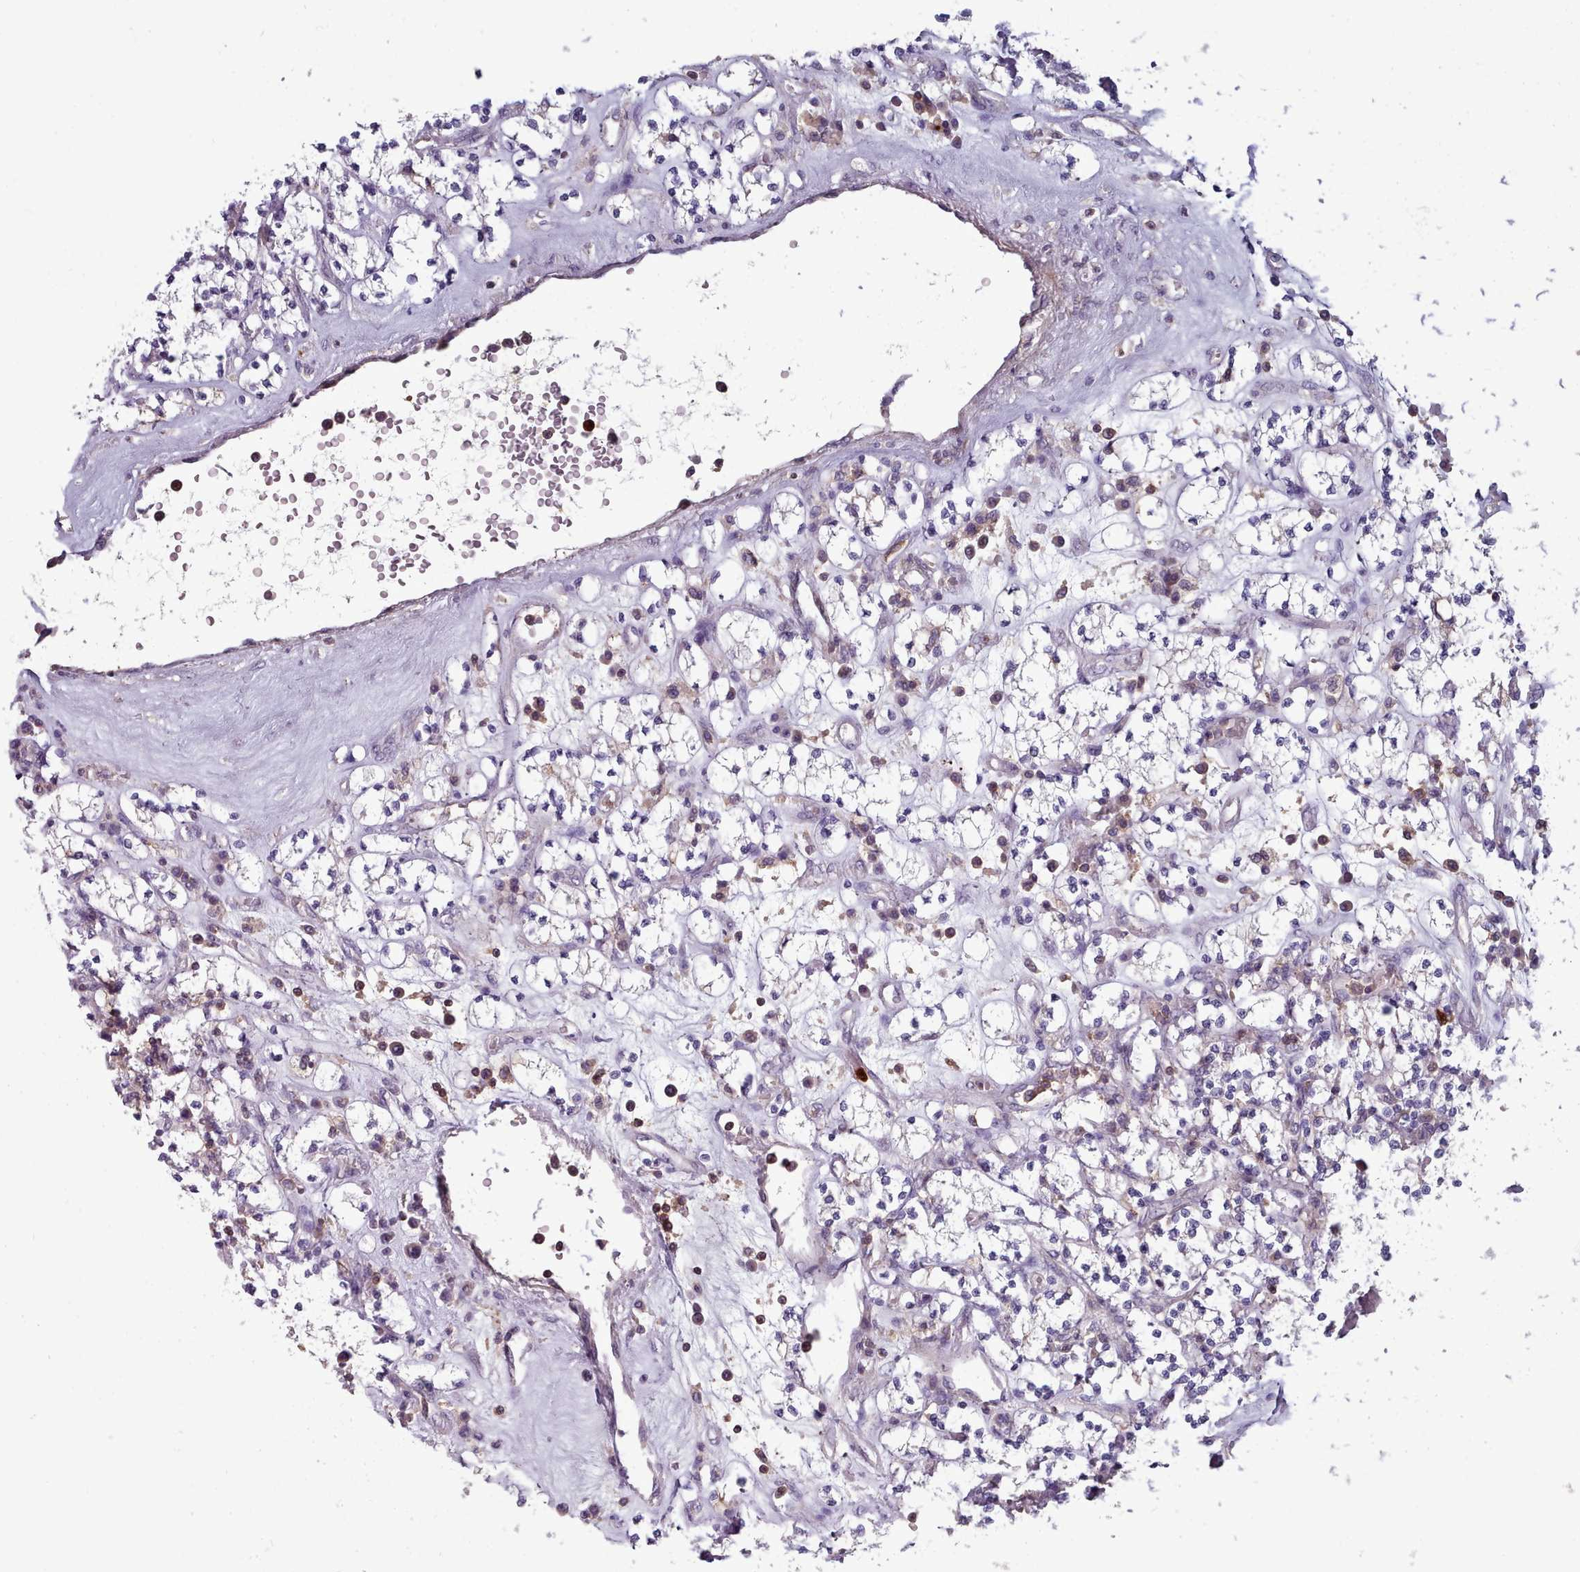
{"staining": {"intensity": "negative", "quantity": "none", "location": "none"}, "tissue": "renal cancer", "cell_type": "Tumor cells", "image_type": "cancer", "snomed": [{"axis": "morphology", "description": "Adenocarcinoma, NOS"}, {"axis": "topography", "description": "Kidney"}], "caption": "The immunohistochemistry (IHC) micrograph has no significant staining in tumor cells of renal cancer (adenocarcinoma) tissue.", "gene": "RAC2", "patient": {"sex": "male", "age": 77}}